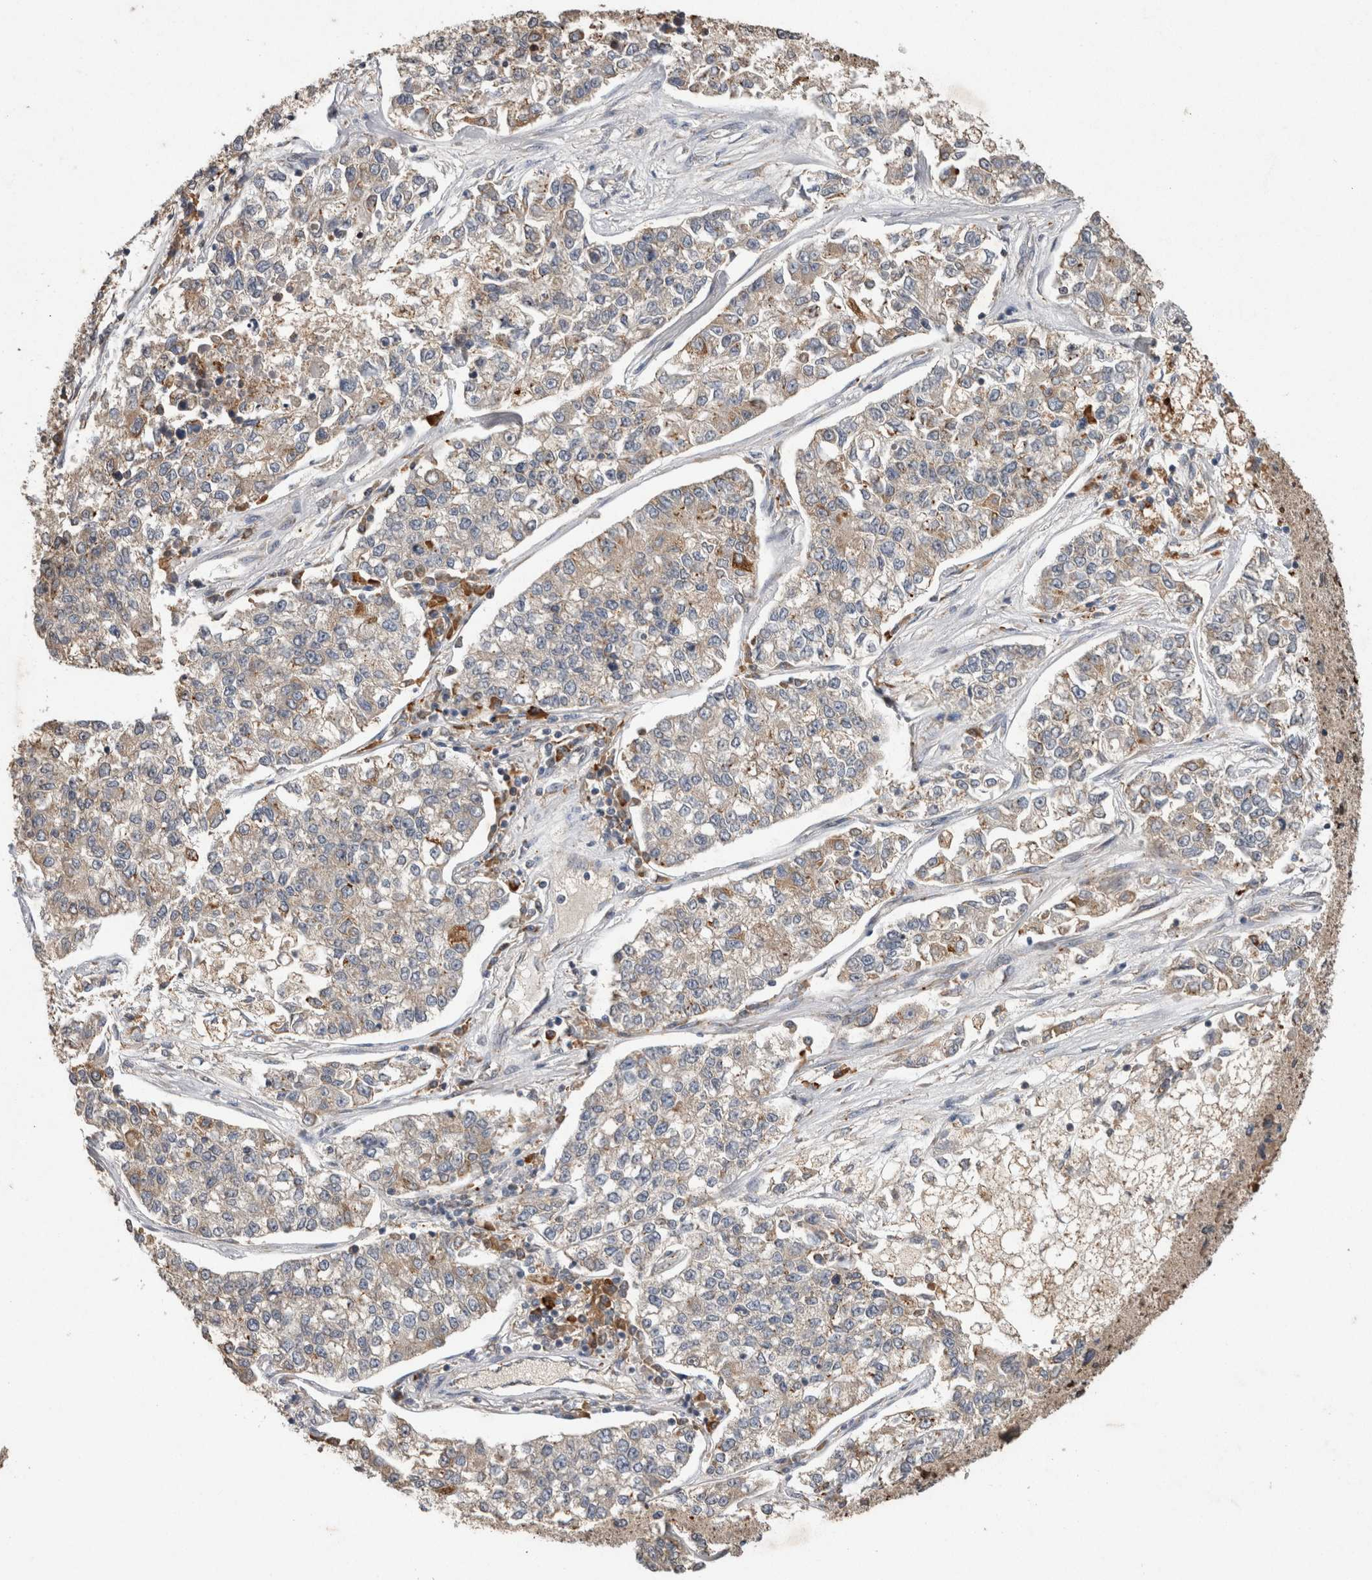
{"staining": {"intensity": "moderate", "quantity": ">75%", "location": "cytoplasmic/membranous"}, "tissue": "lung cancer", "cell_type": "Tumor cells", "image_type": "cancer", "snomed": [{"axis": "morphology", "description": "Adenocarcinoma, NOS"}, {"axis": "topography", "description": "Lung"}], "caption": "There is medium levels of moderate cytoplasmic/membranous staining in tumor cells of lung cancer, as demonstrated by immunohistochemical staining (brown color).", "gene": "ADGRL3", "patient": {"sex": "male", "age": 49}}